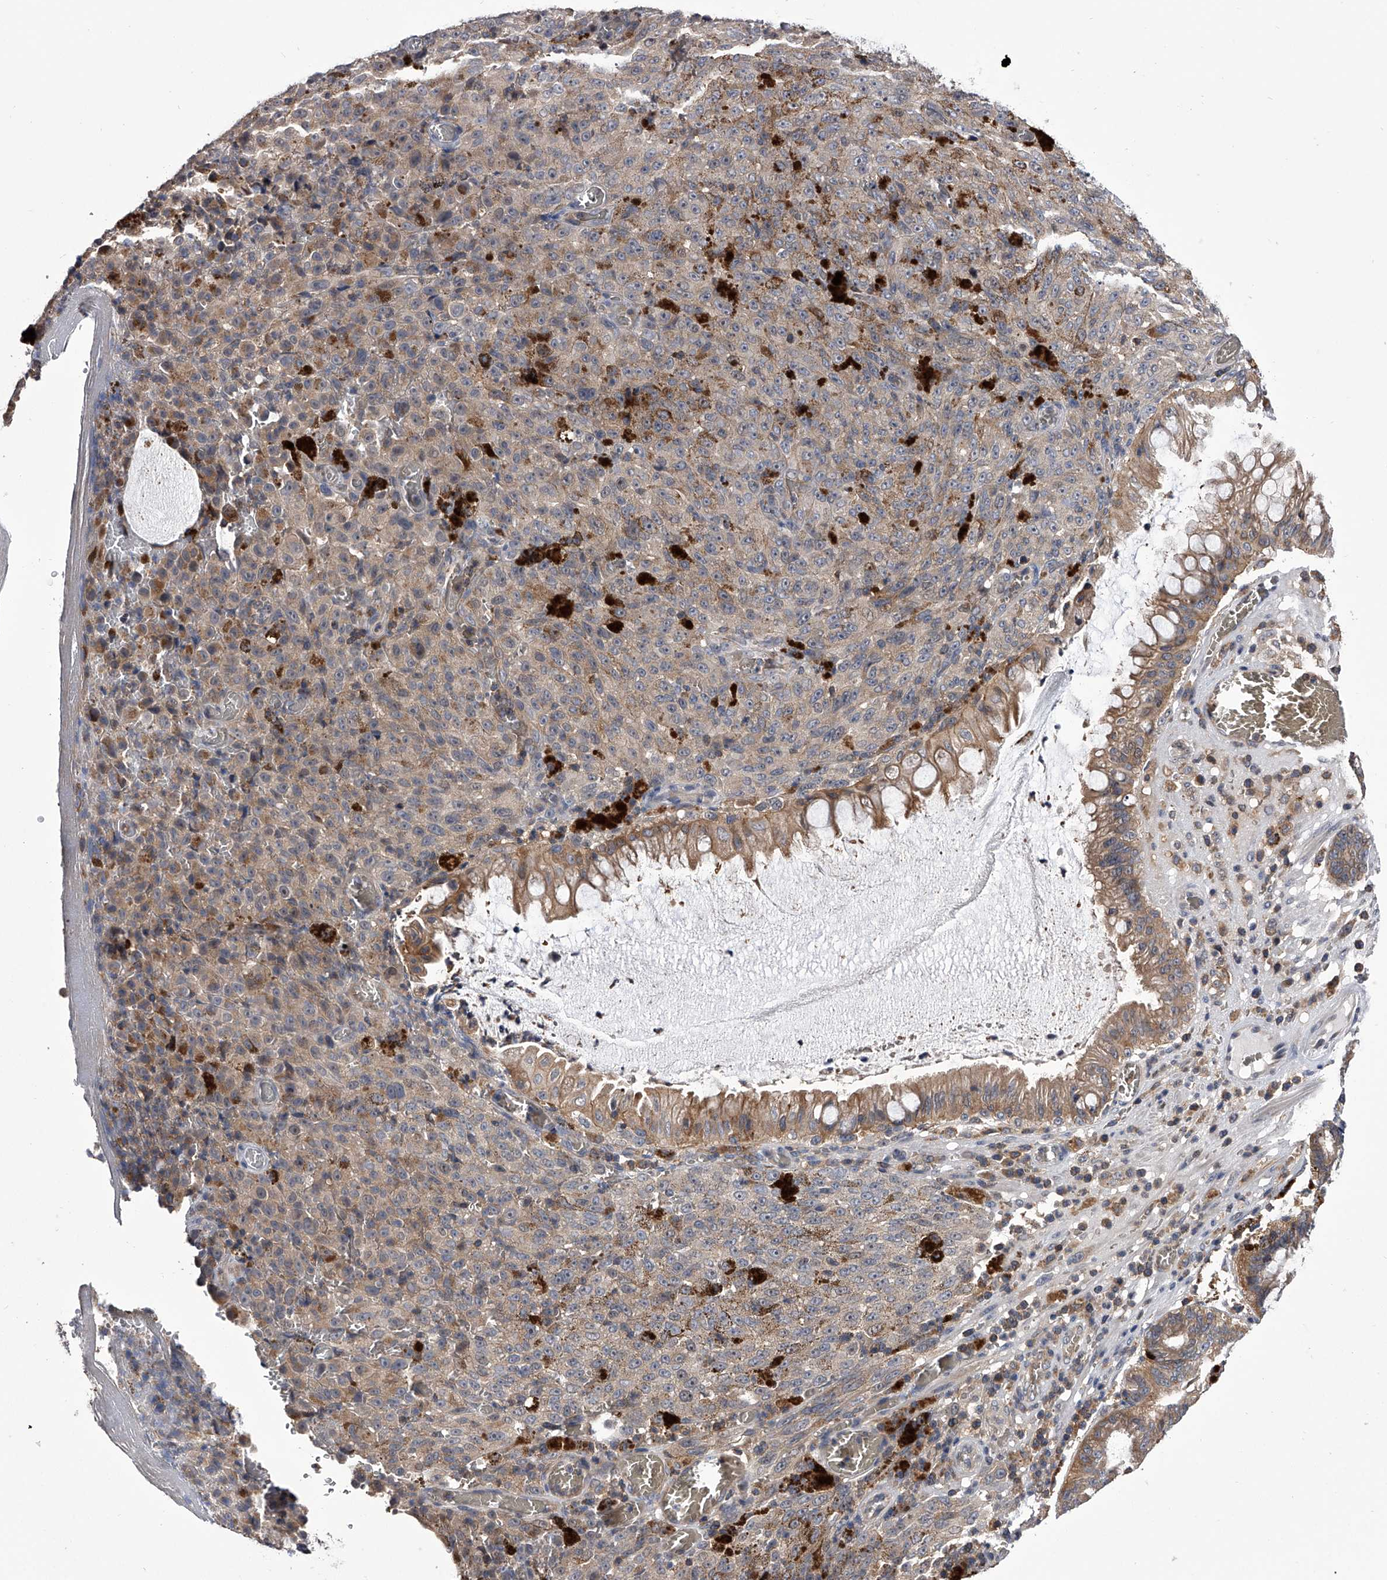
{"staining": {"intensity": "weak", "quantity": ">75%", "location": "cytoplasmic/membranous"}, "tissue": "melanoma", "cell_type": "Tumor cells", "image_type": "cancer", "snomed": [{"axis": "morphology", "description": "Malignant melanoma, NOS"}, {"axis": "topography", "description": "Rectum"}], "caption": "Protein expression by immunohistochemistry (IHC) demonstrates weak cytoplasmic/membranous staining in about >75% of tumor cells in malignant melanoma.", "gene": "PAN3", "patient": {"sex": "female", "age": 81}}